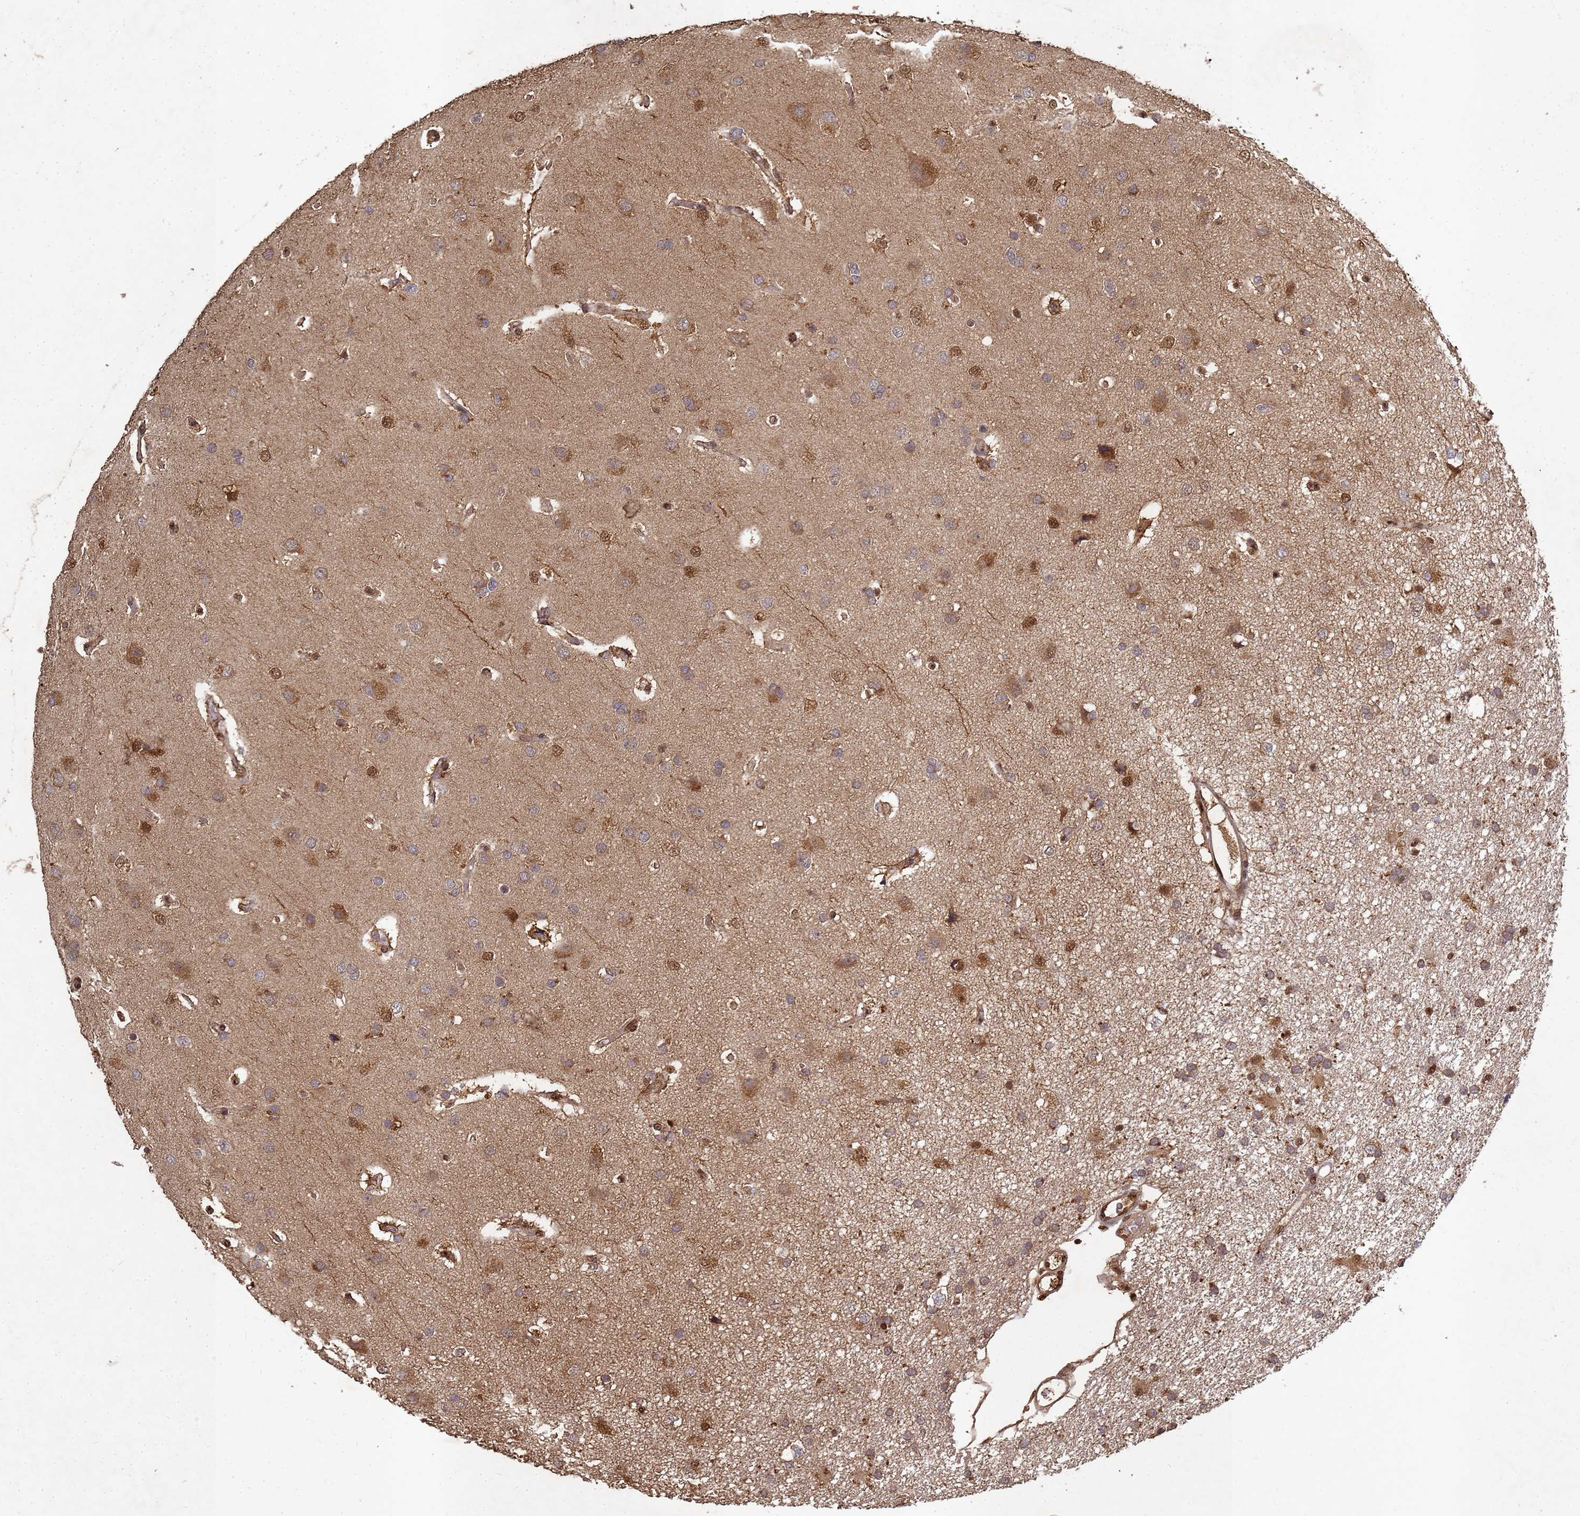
{"staining": {"intensity": "moderate", "quantity": "25%-75%", "location": "cytoplasmic/membranous,nuclear"}, "tissue": "glioma", "cell_type": "Tumor cells", "image_type": "cancer", "snomed": [{"axis": "morphology", "description": "Glioma, malignant, High grade"}, {"axis": "topography", "description": "Brain"}], "caption": "Tumor cells exhibit medium levels of moderate cytoplasmic/membranous and nuclear staining in approximately 25%-75% of cells in glioma.", "gene": "SECISBP2", "patient": {"sex": "male", "age": 77}}